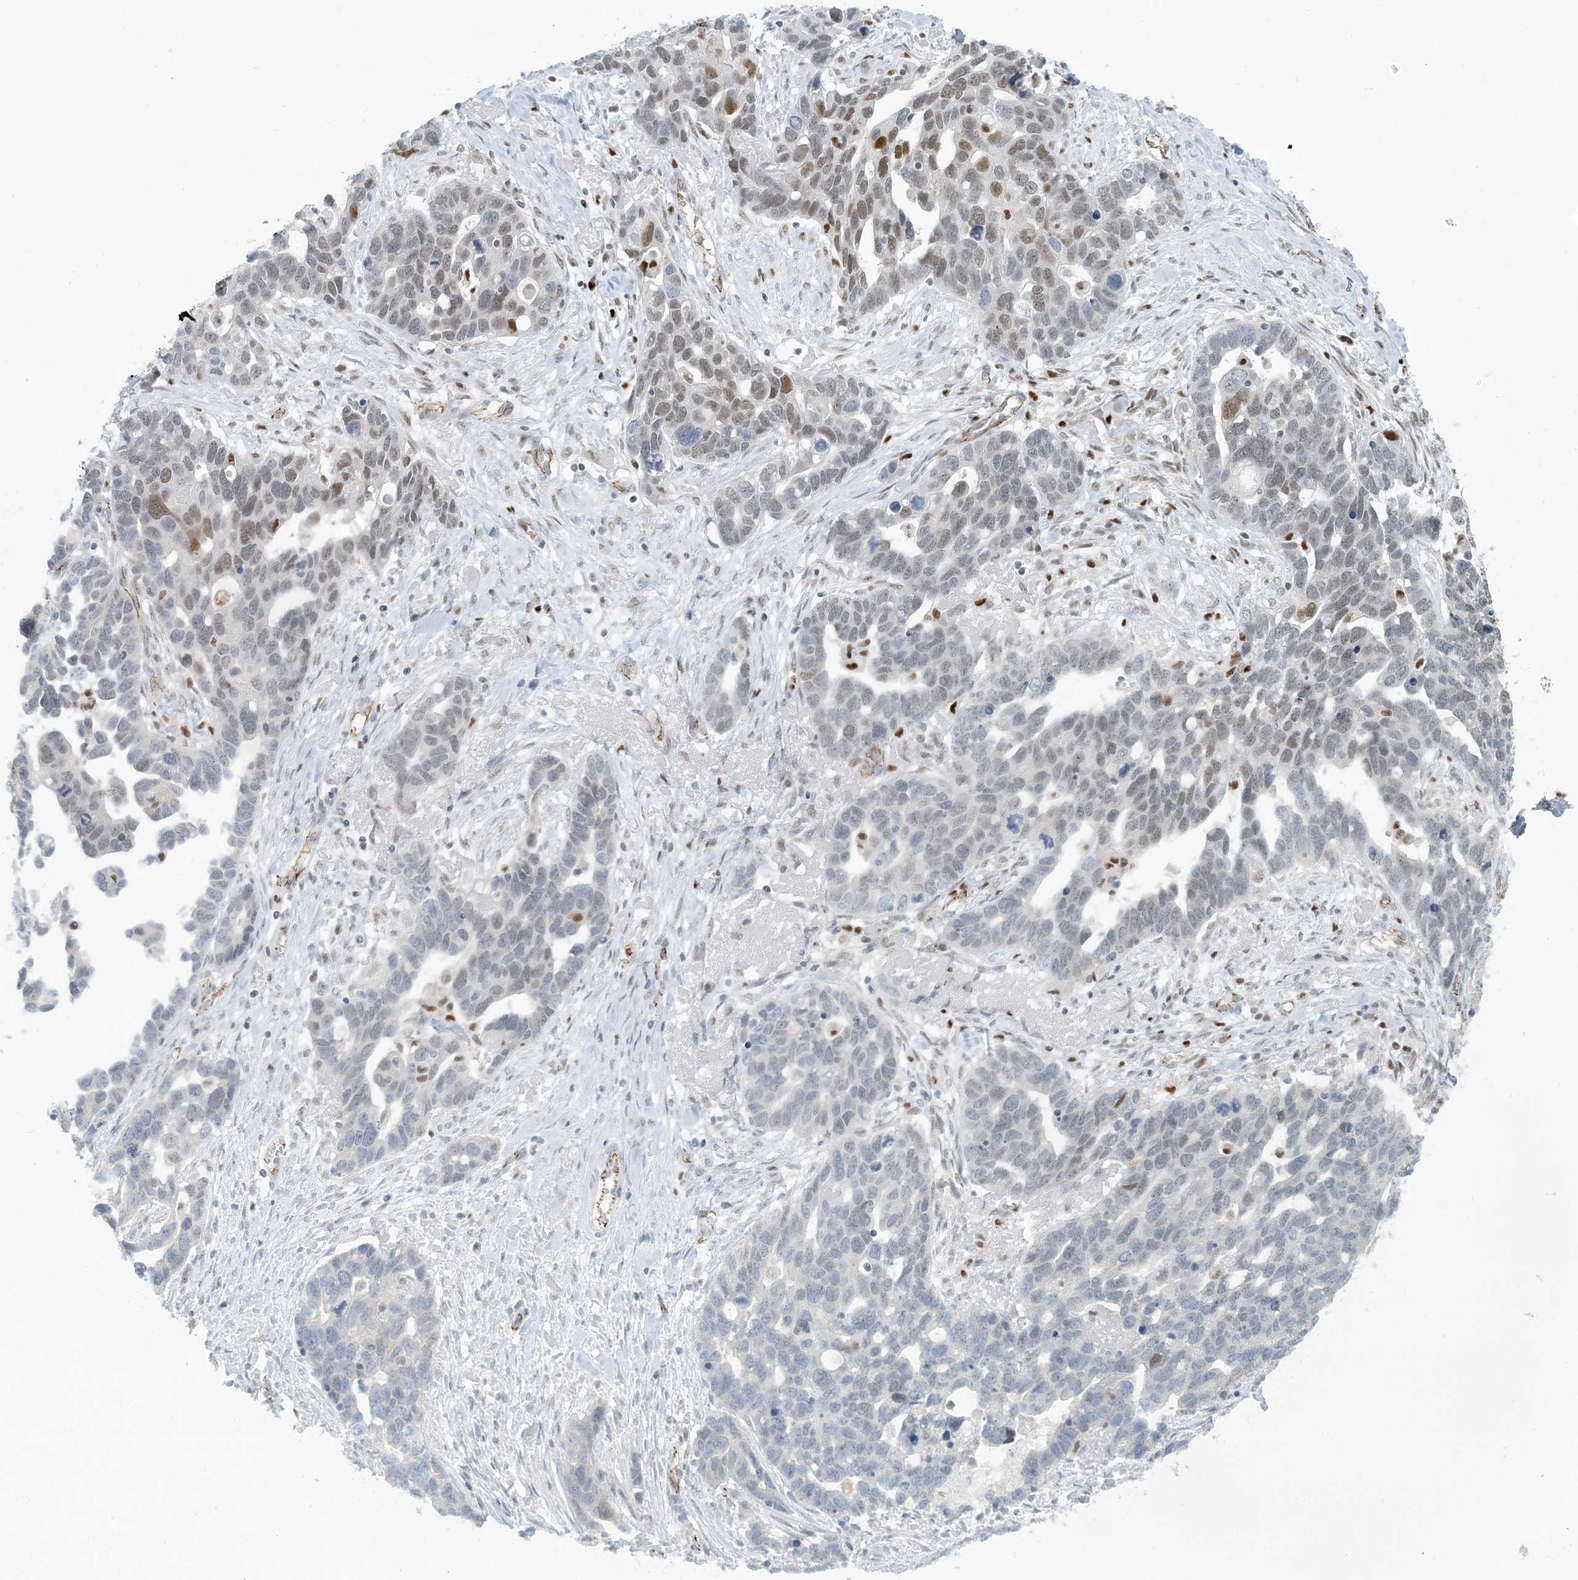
{"staining": {"intensity": "moderate", "quantity": "<25%", "location": "nuclear"}, "tissue": "ovarian cancer", "cell_type": "Tumor cells", "image_type": "cancer", "snomed": [{"axis": "morphology", "description": "Cystadenocarcinoma, serous, NOS"}, {"axis": "topography", "description": "Ovary"}], "caption": "Brown immunohistochemical staining in human ovarian cancer (serous cystadenocarcinoma) reveals moderate nuclear staining in approximately <25% of tumor cells.", "gene": "AK9", "patient": {"sex": "female", "age": 54}}